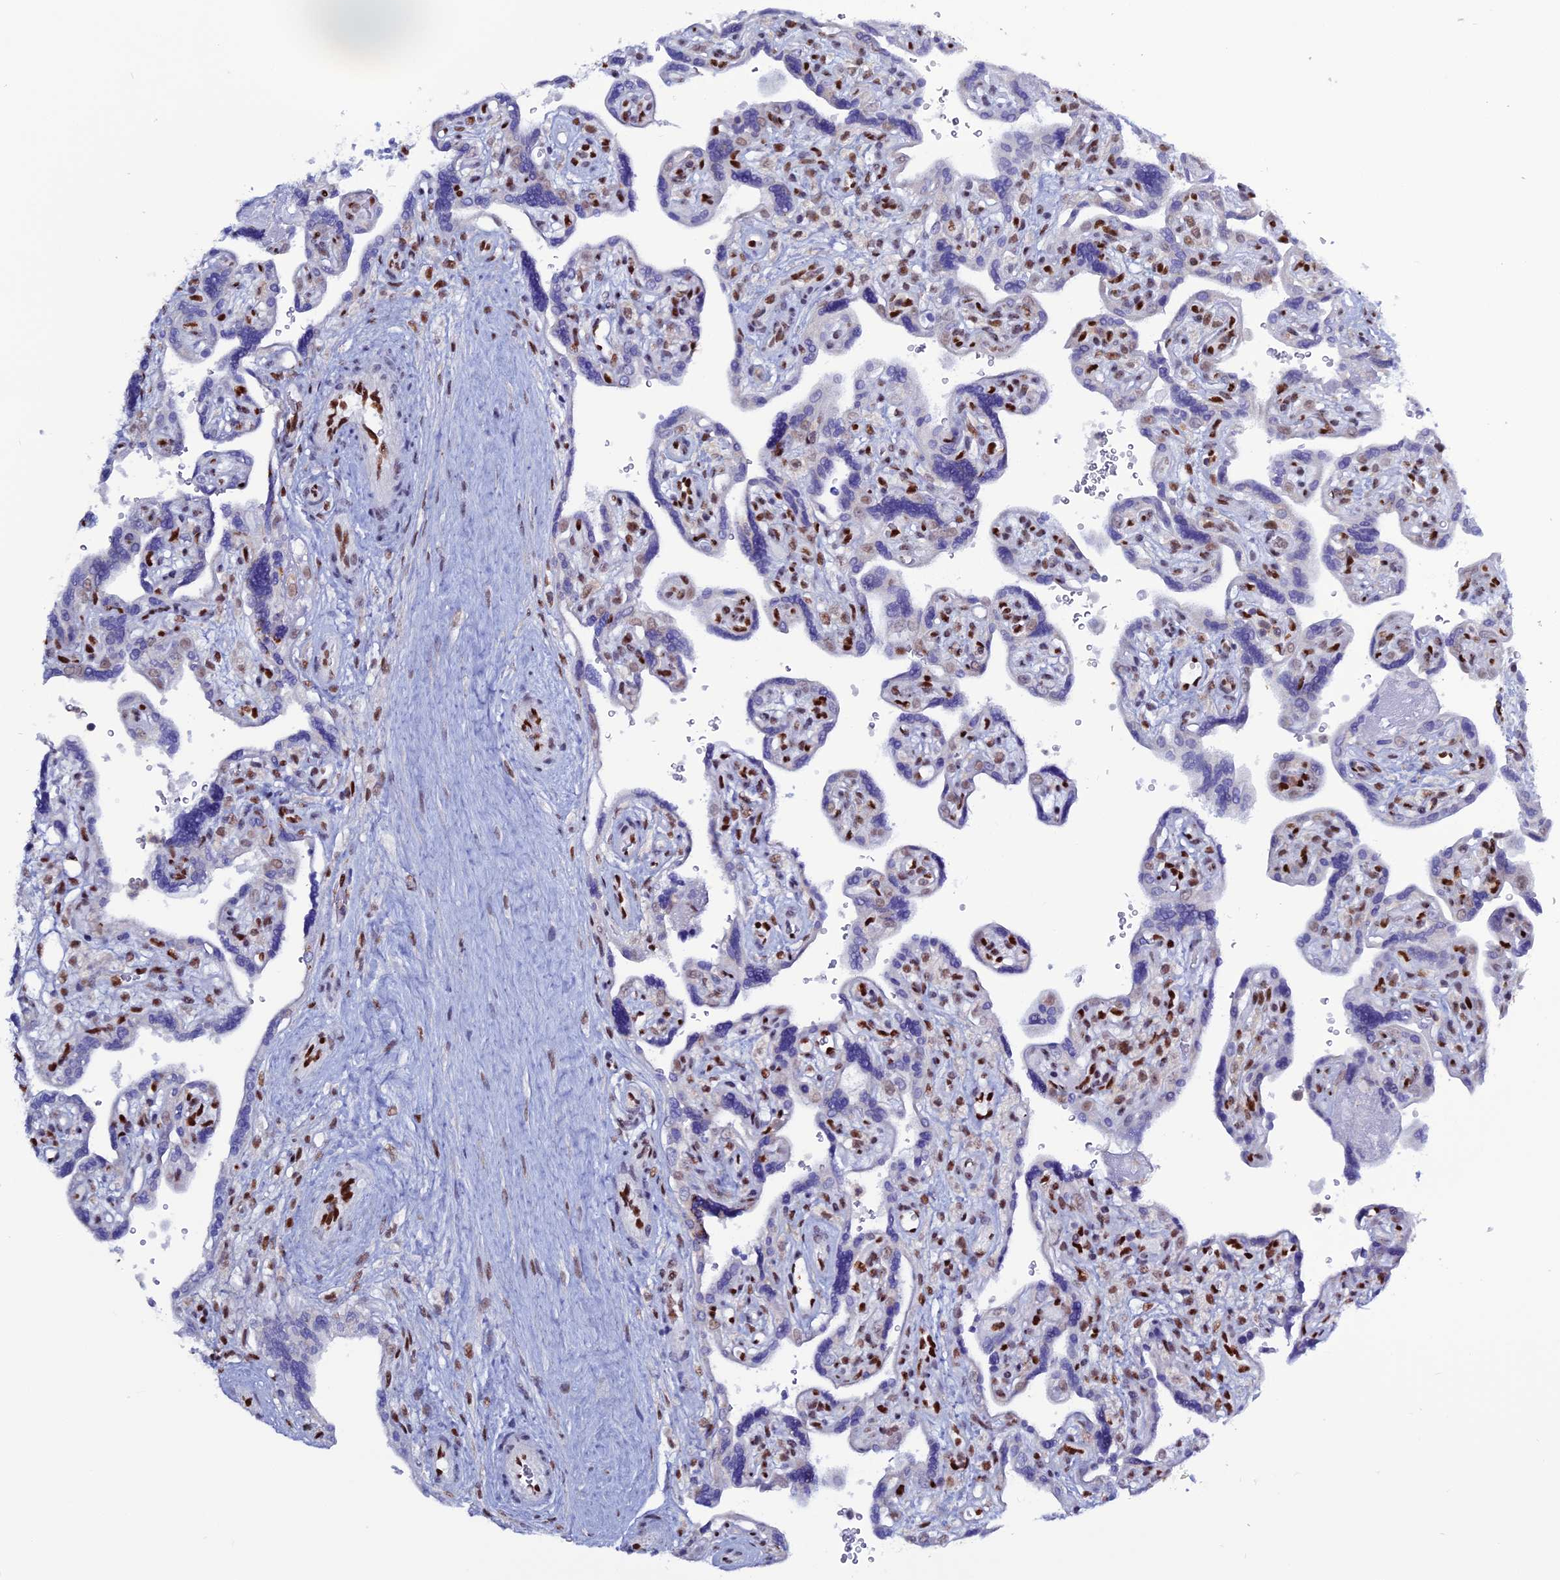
{"staining": {"intensity": "negative", "quantity": "none", "location": "none"}, "tissue": "placenta", "cell_type": "Trophoblastic cells", "image_type": "normal", "snomed": [{"axis": "morphology", "description": "Normal tissue, NOS"}, {"axis": "topography", "description": "Placenta"}], "caption": "A high-resolution image shows IHC staining of benign placenta, which shows no significant positivity in trophoblastic cells.", "gene": "NOL4L", "patient": {"sex": "female", "age": 39}}